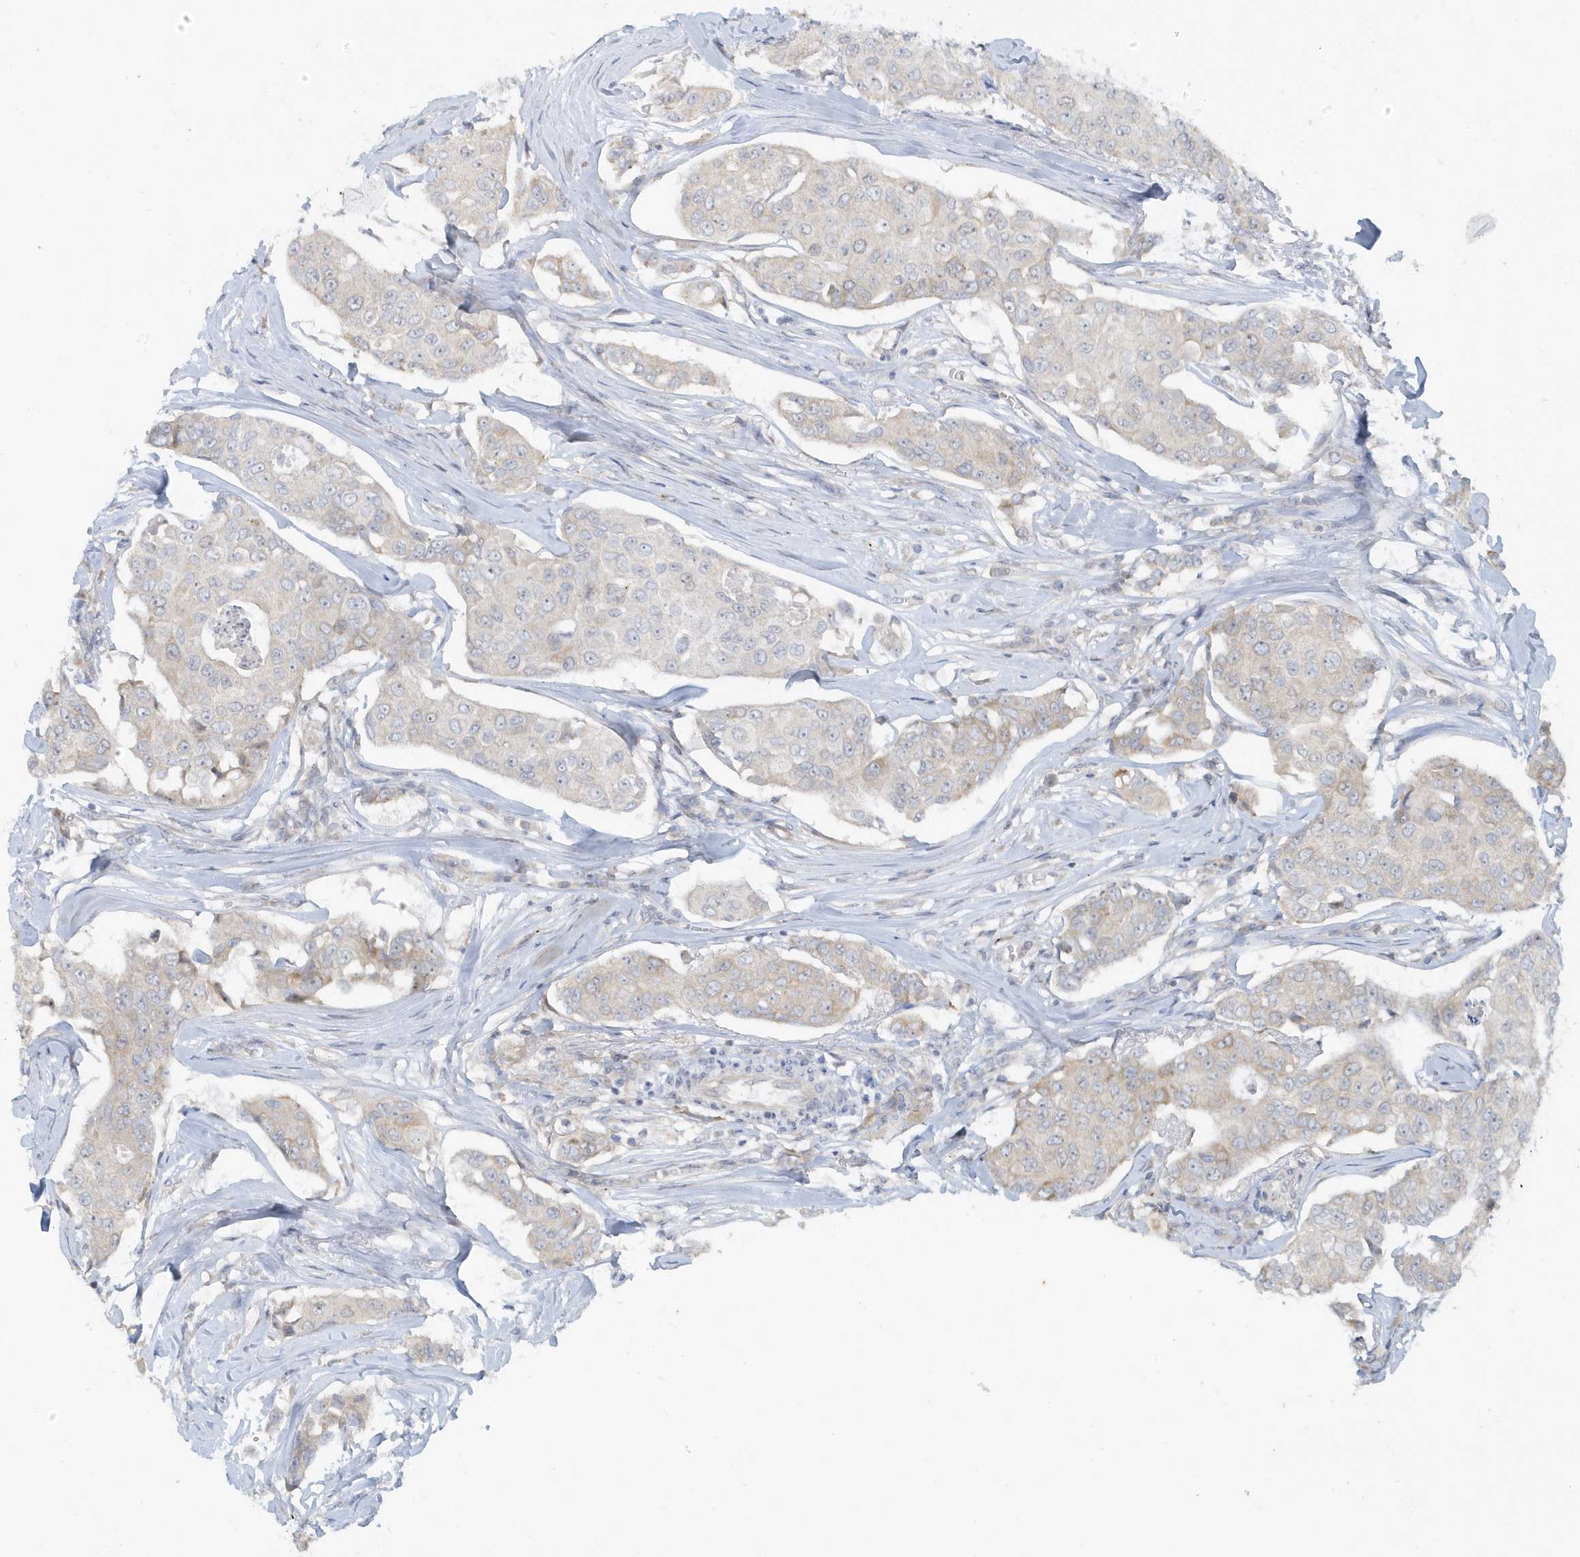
{"staining": {"intensity": "negative", "quantity": "none", "location": "none"}, "tissue": "breast cancer", "cell_type": "Tumor cells", "image_type": "cancer", "snomed": [{"axis": "morphology", "description": "Duct carcinoma"}, {"axis": "topography", "description": "Breast"}], "caption": "This image is of breast intraductal carcinoma stained with immunohistochemistry (IHC) to label a protein in brown with the nuclei are counter-stained blue. There is no expression in tumor cells.", "gene": "SCN3A", "patient": {"sex": "female", "age": 80}}